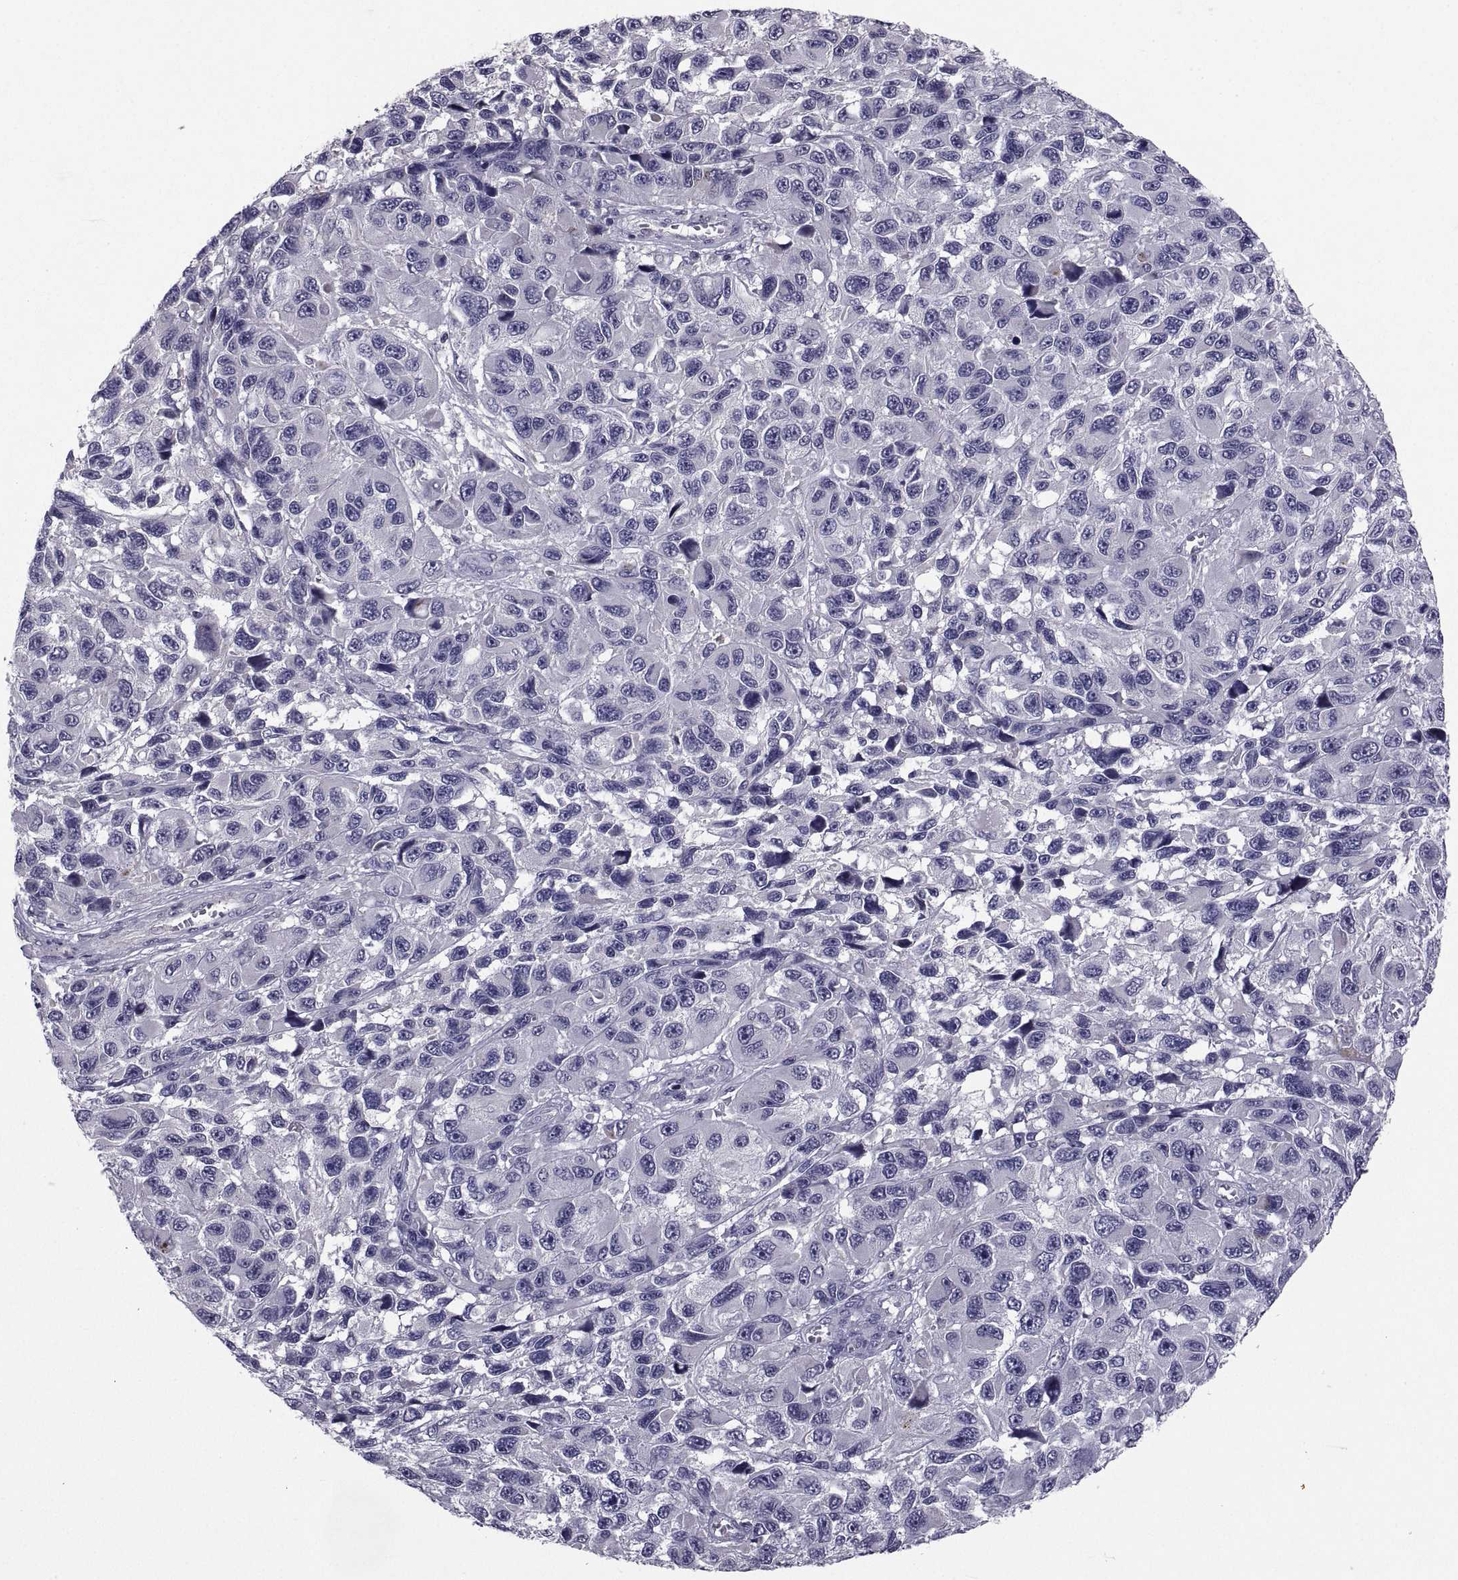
{"staining": {"intensity": "moderate", "quantity": "<25%", "location": "cytoplasmic/membranous"}, "tissue": "melanoma", "cell_type": "Tumor cells", "image_type": "cancer", "snomed": [{"axis": "morphology", "description": "Malignant melanoma, NOS"}, {"axis": "topography", "description": "Skin"}], "caption": "DAB (3,3'-diaminobenzidine) immunohistochemical staining of human malignant melanoma exhibits moderate cytoplasmic/membranous protein expression in about <25% of tumor cells.", "gene": "NPTX2", "patient": {"sex": "male", "age": 53}}